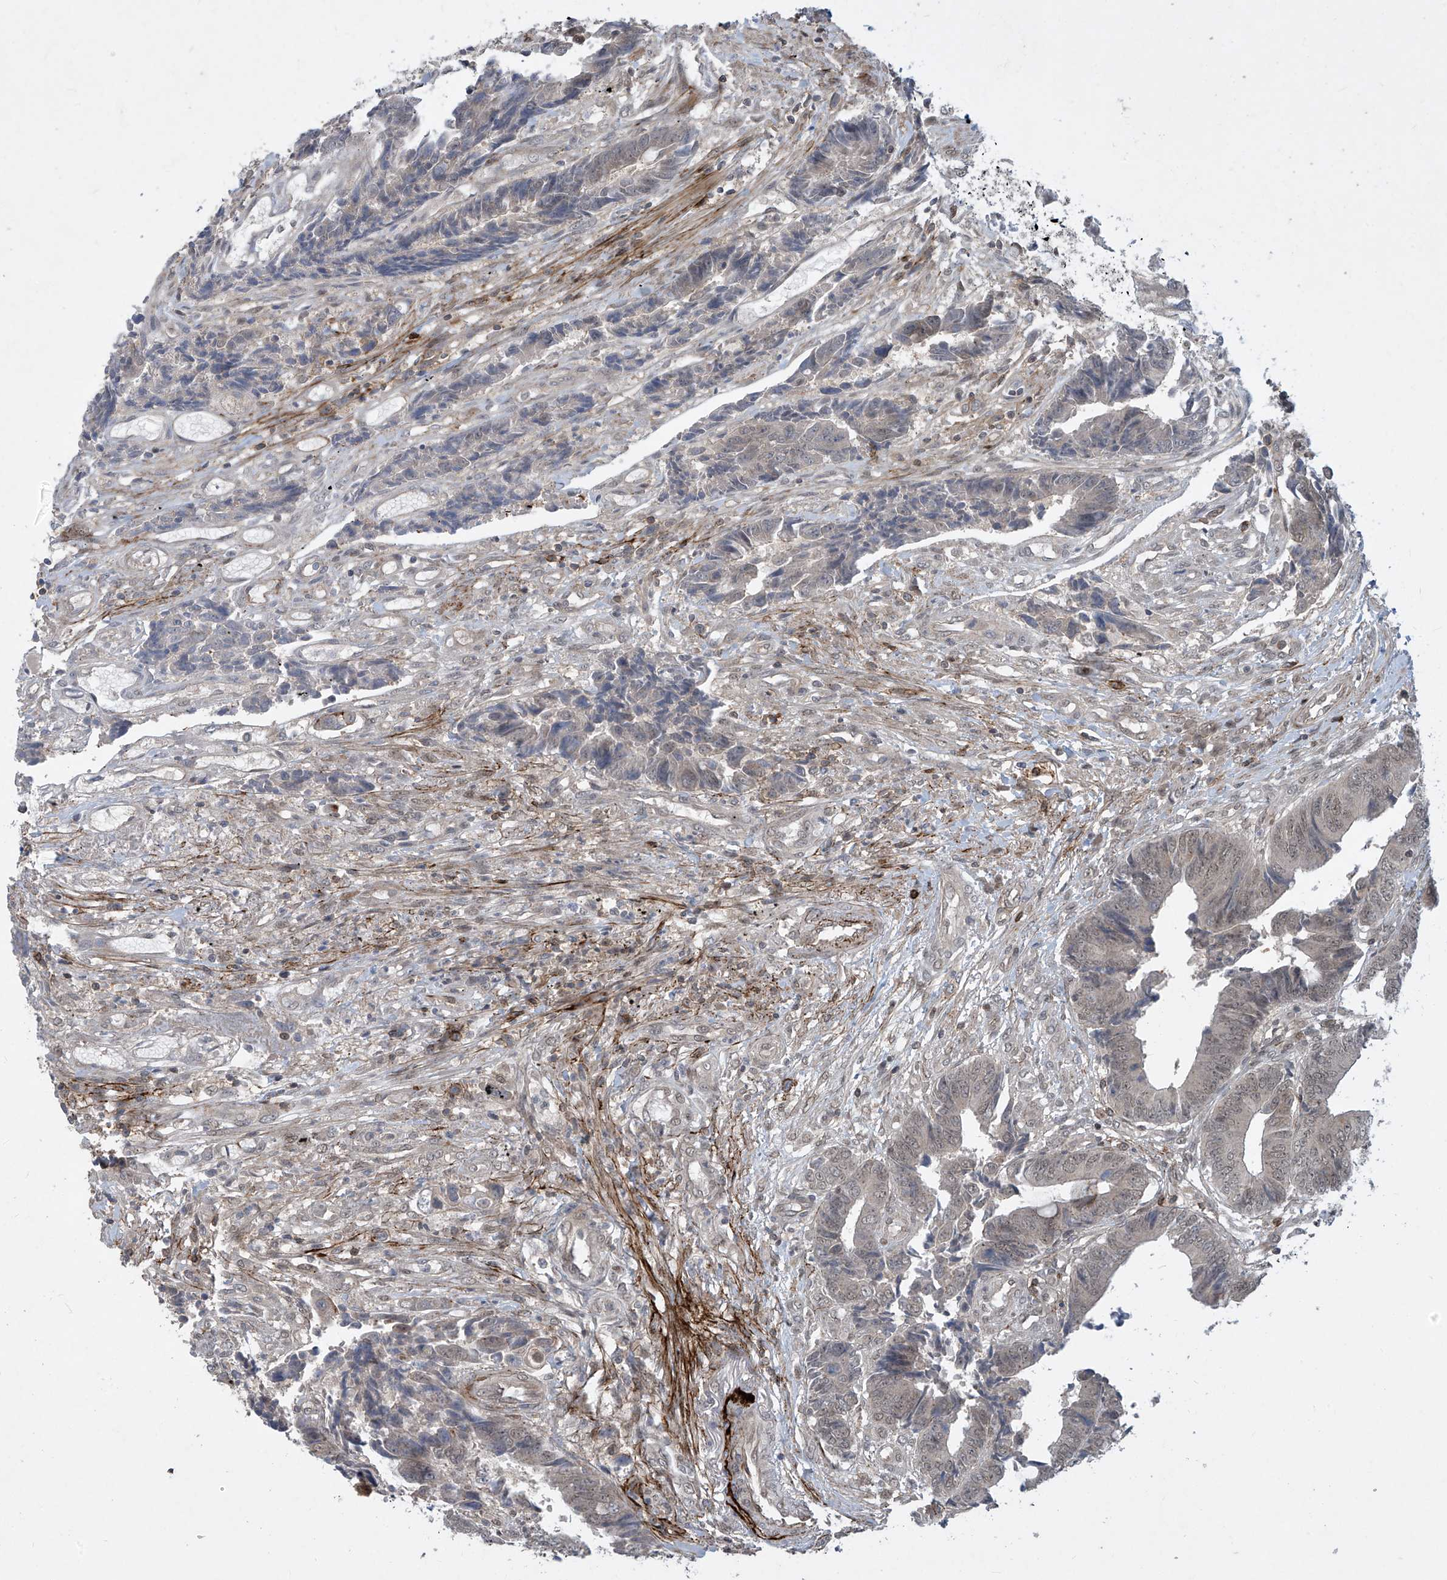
{"staining": {"intensity": "weak", "quantity": "<25%", "location": "nuclear"}, "tissue": "colorectal cancer", "cell_type": "Tumor cells", "image_type": "cancer", "snomed": [{"axis": "morphology", "description": "Adenocarcinoma, NOS"}, {"axis": "topography", "description": "Rectum"}], "caption": "Adenocarcinoma (colorectal) was stained to show a protein in brown. There is no significant positivity in tumor cells.", "gene": "LAGE3", "patient": {"sex": "male", "age": 84}}